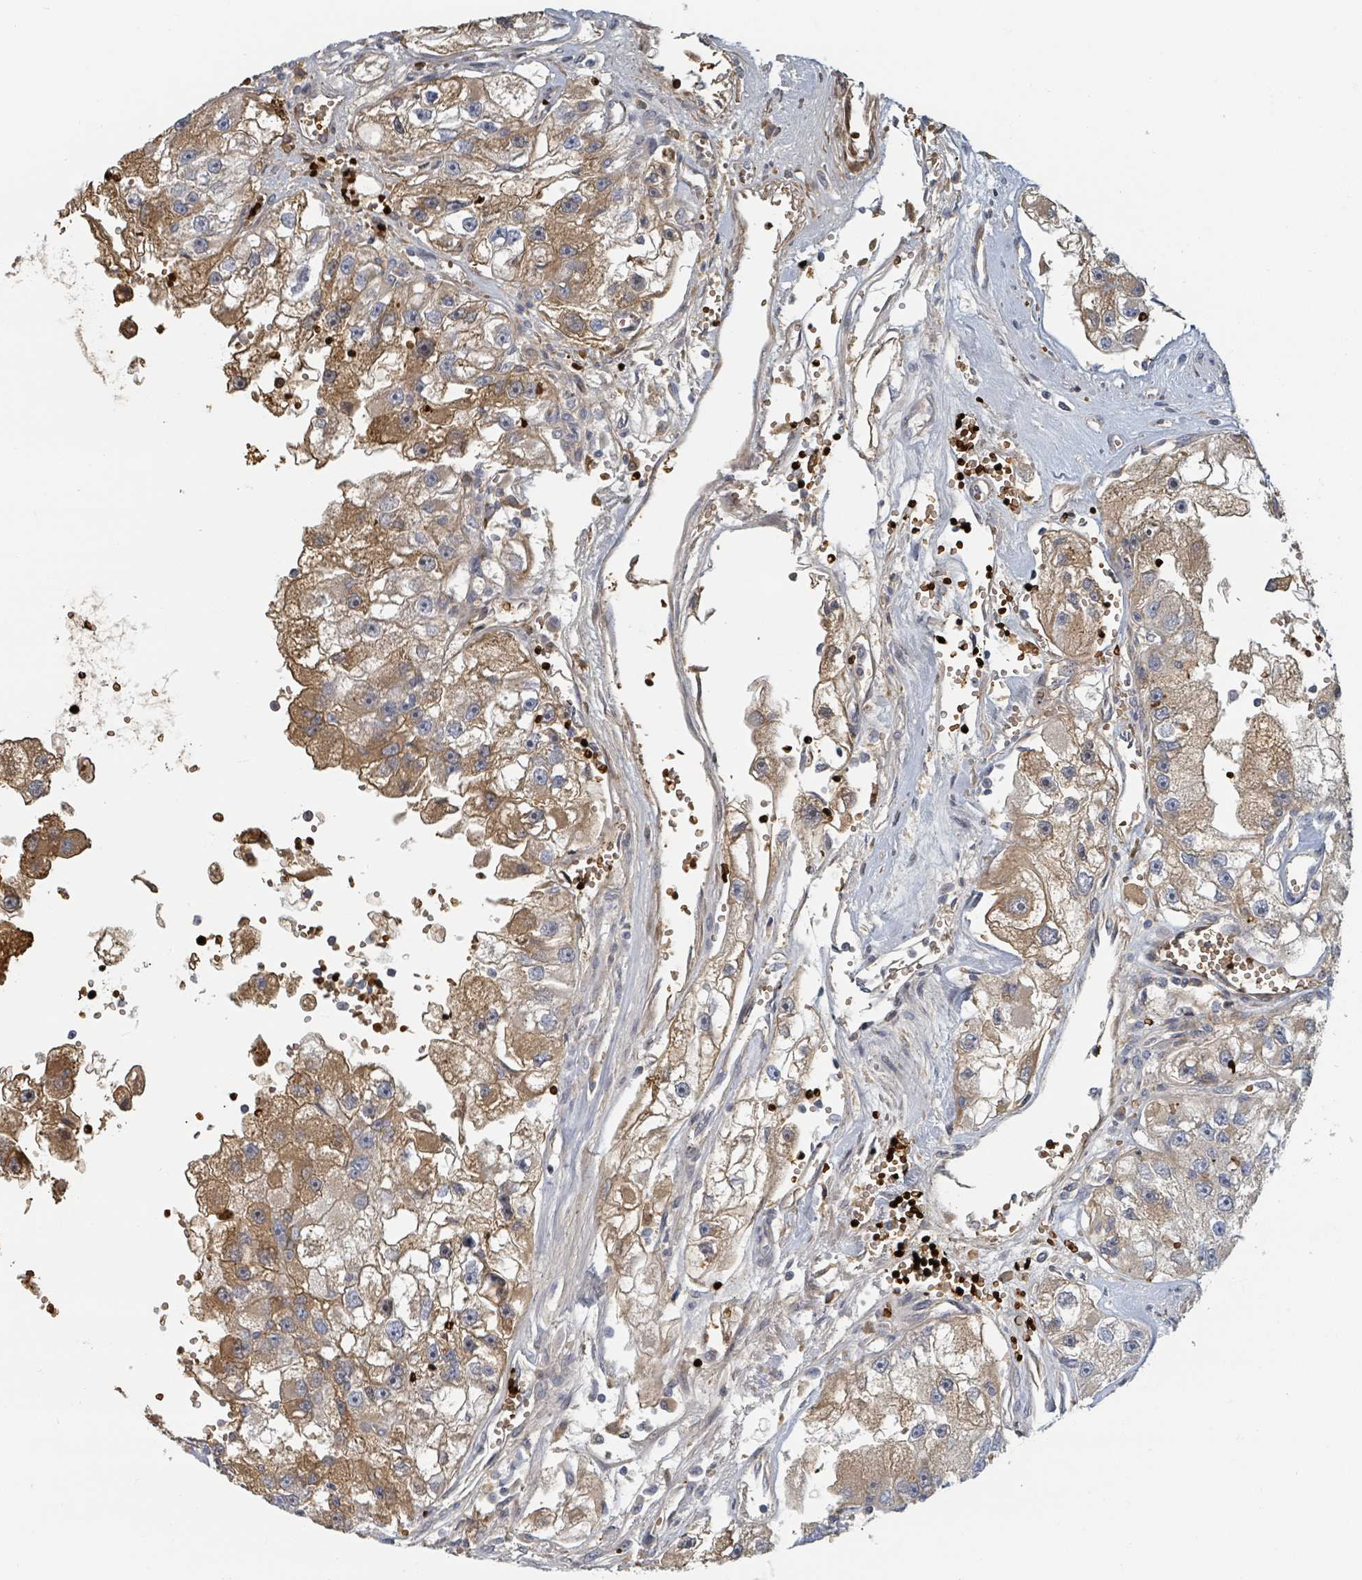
{"staining": {"intensity": "moderate", "quantity": ">75%", "location": "cytoplasmic/membranous"}, "tissue": "renal cancer", "cell_type": "Tumor cells", "image_type": "cancer", "snomed": [{"axis": "morphology", "description": "Adenocarcinoma, NOS"}, {"axis": "topography", "description": "Kidney"}], "caption": "This micrograph exhibits adenocarcinoma (renal) stained with IHC to label a protein in brown. The cytoplasmic/membranous of tumor cells show moderate positivity for the protein. Nuclei are counter-stained blue.", "gene": "TRPC4AP", "patient": {"sex": "male", "age": 63}}